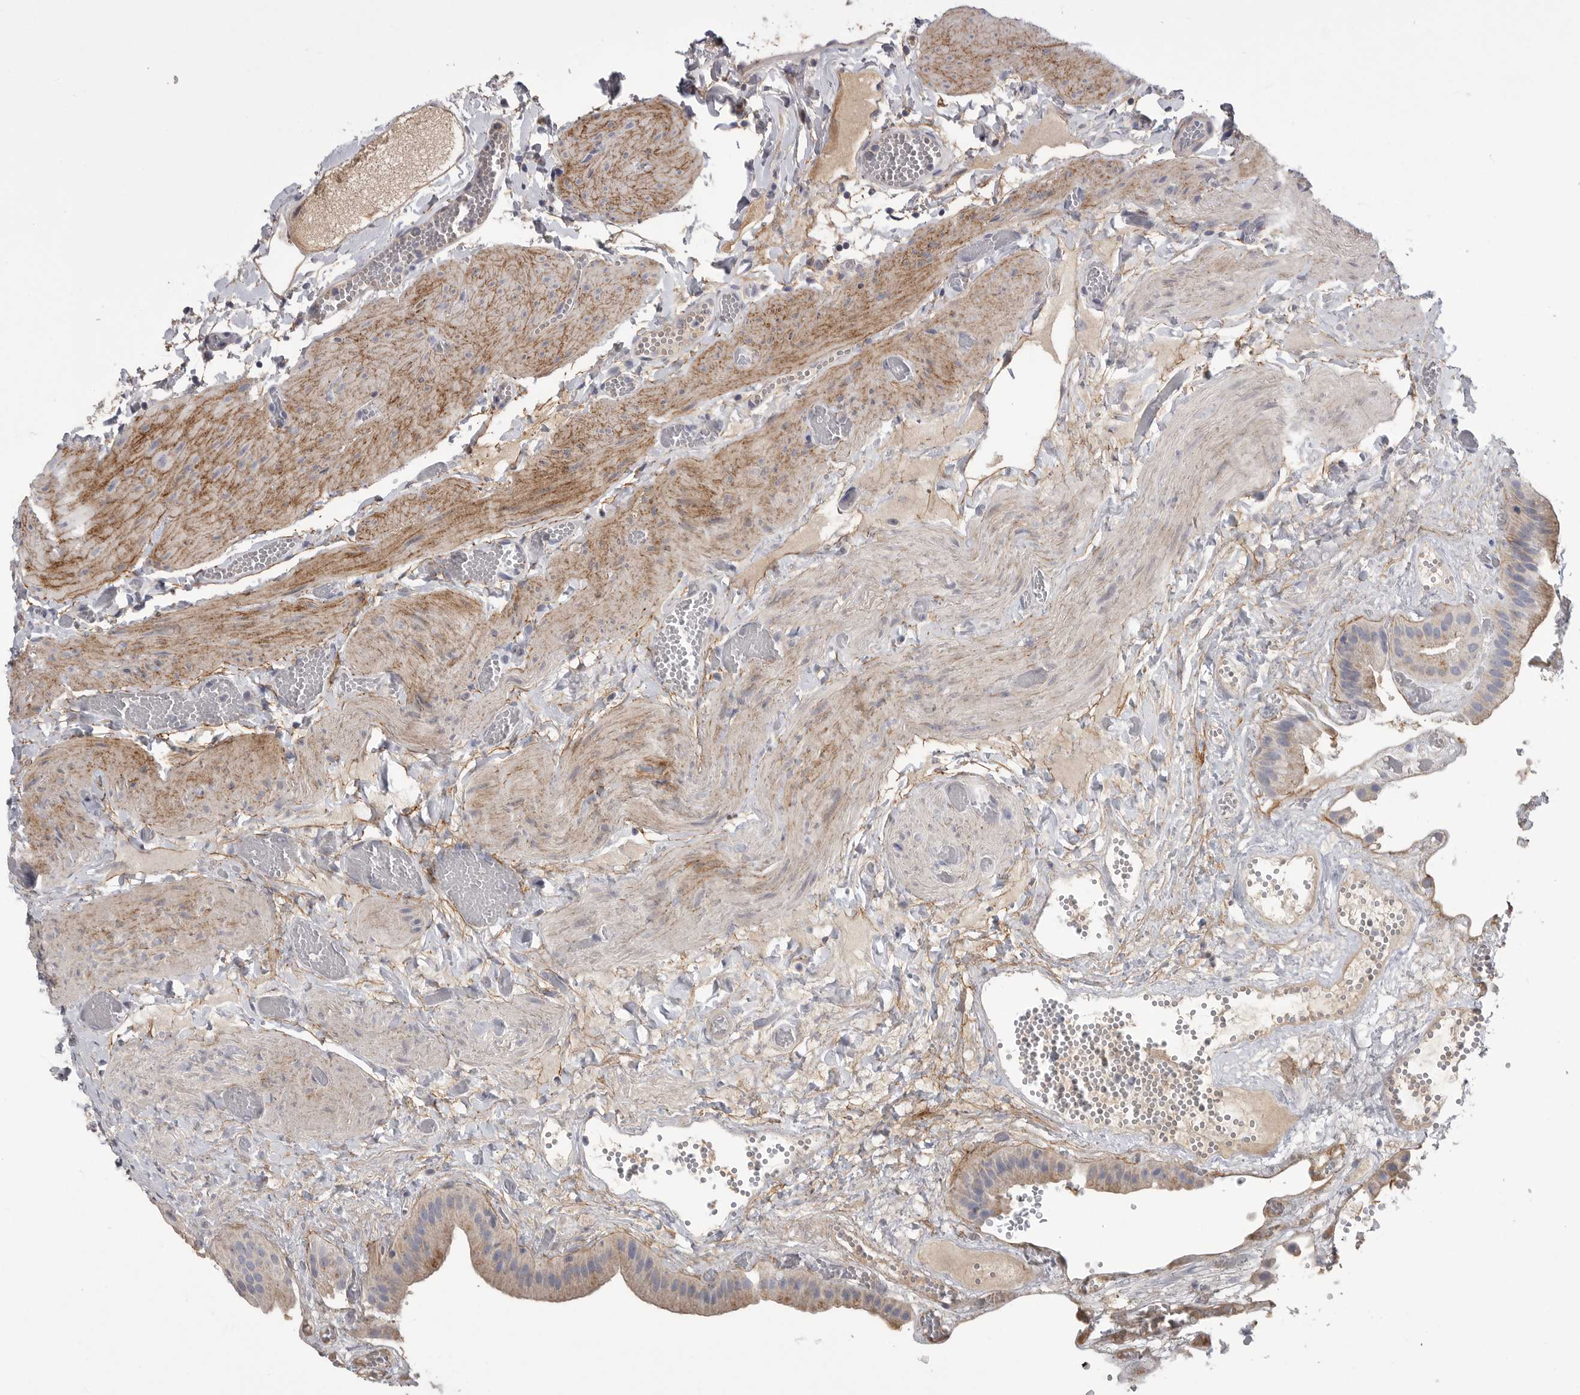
{"staining": {"intensity": "weak", "quantity": "<25%", "location": "cytoplasmic/membranous"}, "tissue": "gallbladder", "cell_type": "Glandular cells", "image_type": "normal", "snomed": [{"axis": "morphology", "description": "Normal tissue, NOS"}, {"axis": "topography", "description": "Gallbladder"}], "caption": "The image reveals no staining of glandular cells in unremarkable gallbladder.", "gene": "SDC3", "patient": {"sex": "female", "age": 64}}